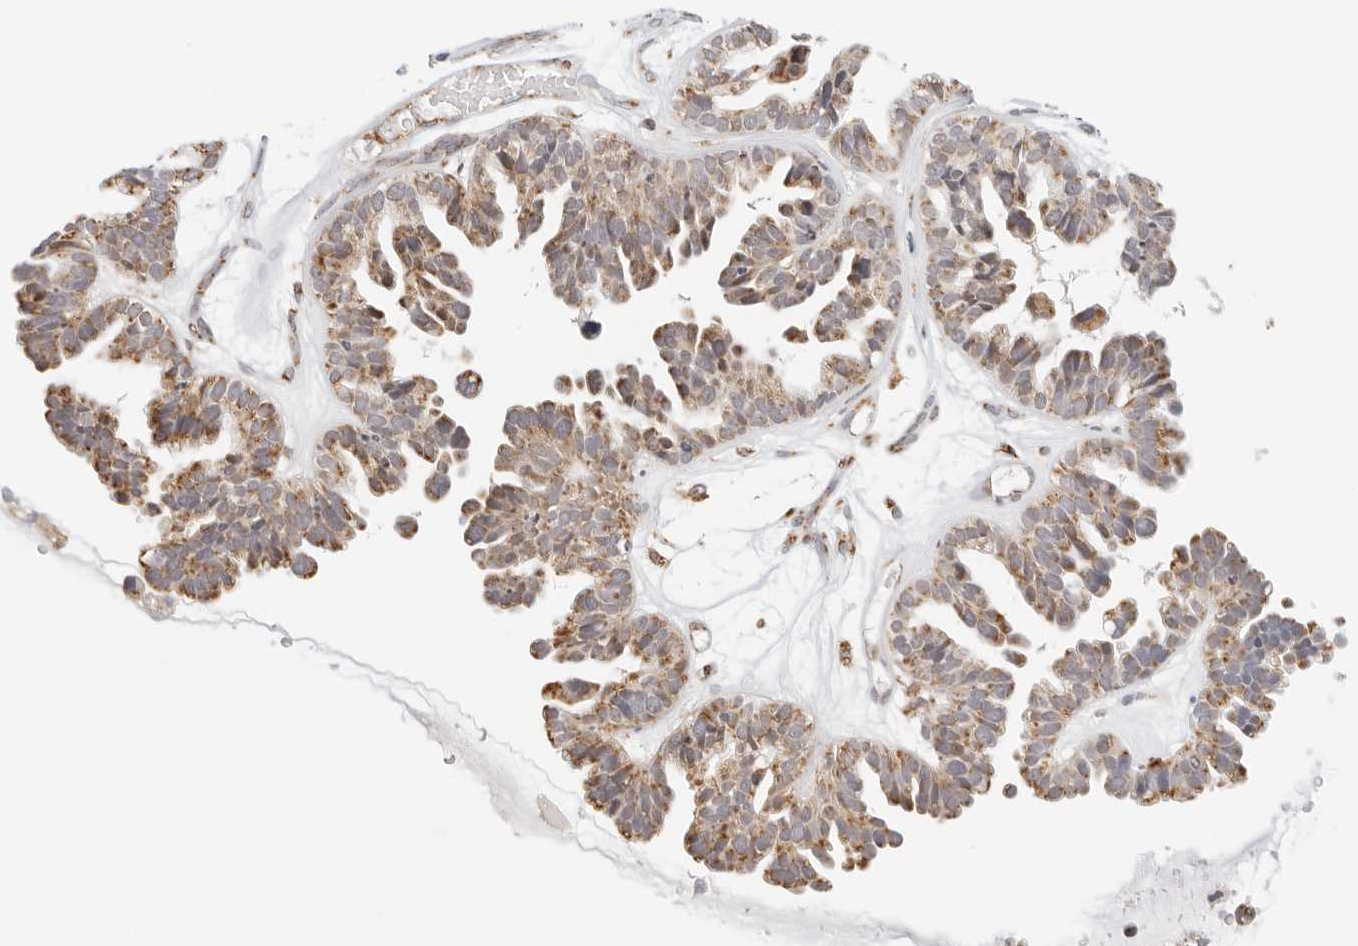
{"staining": {"intensity": "moderate", "quantity": ">75%", "location": "cytoplasmic/membranous"}, "tissue": "ovarian cancer", "cell_type": "Tumor cells", "image_type": "cancer", "snomed": [{"axis": "morphology", "description": "Cystadenocarcinoma, serous, NOS"}, {"axis": "topography", "description": "Ovary"}], "caption": "An IHC micrograph of neoplastic tissue is shown. Protein staining in brown labels moderate cytoplasmic/membranous positivity in ovarian cancer within tumor cells.", "gene": "ATL1", "patient": {"sex": "female", "age": 56}}